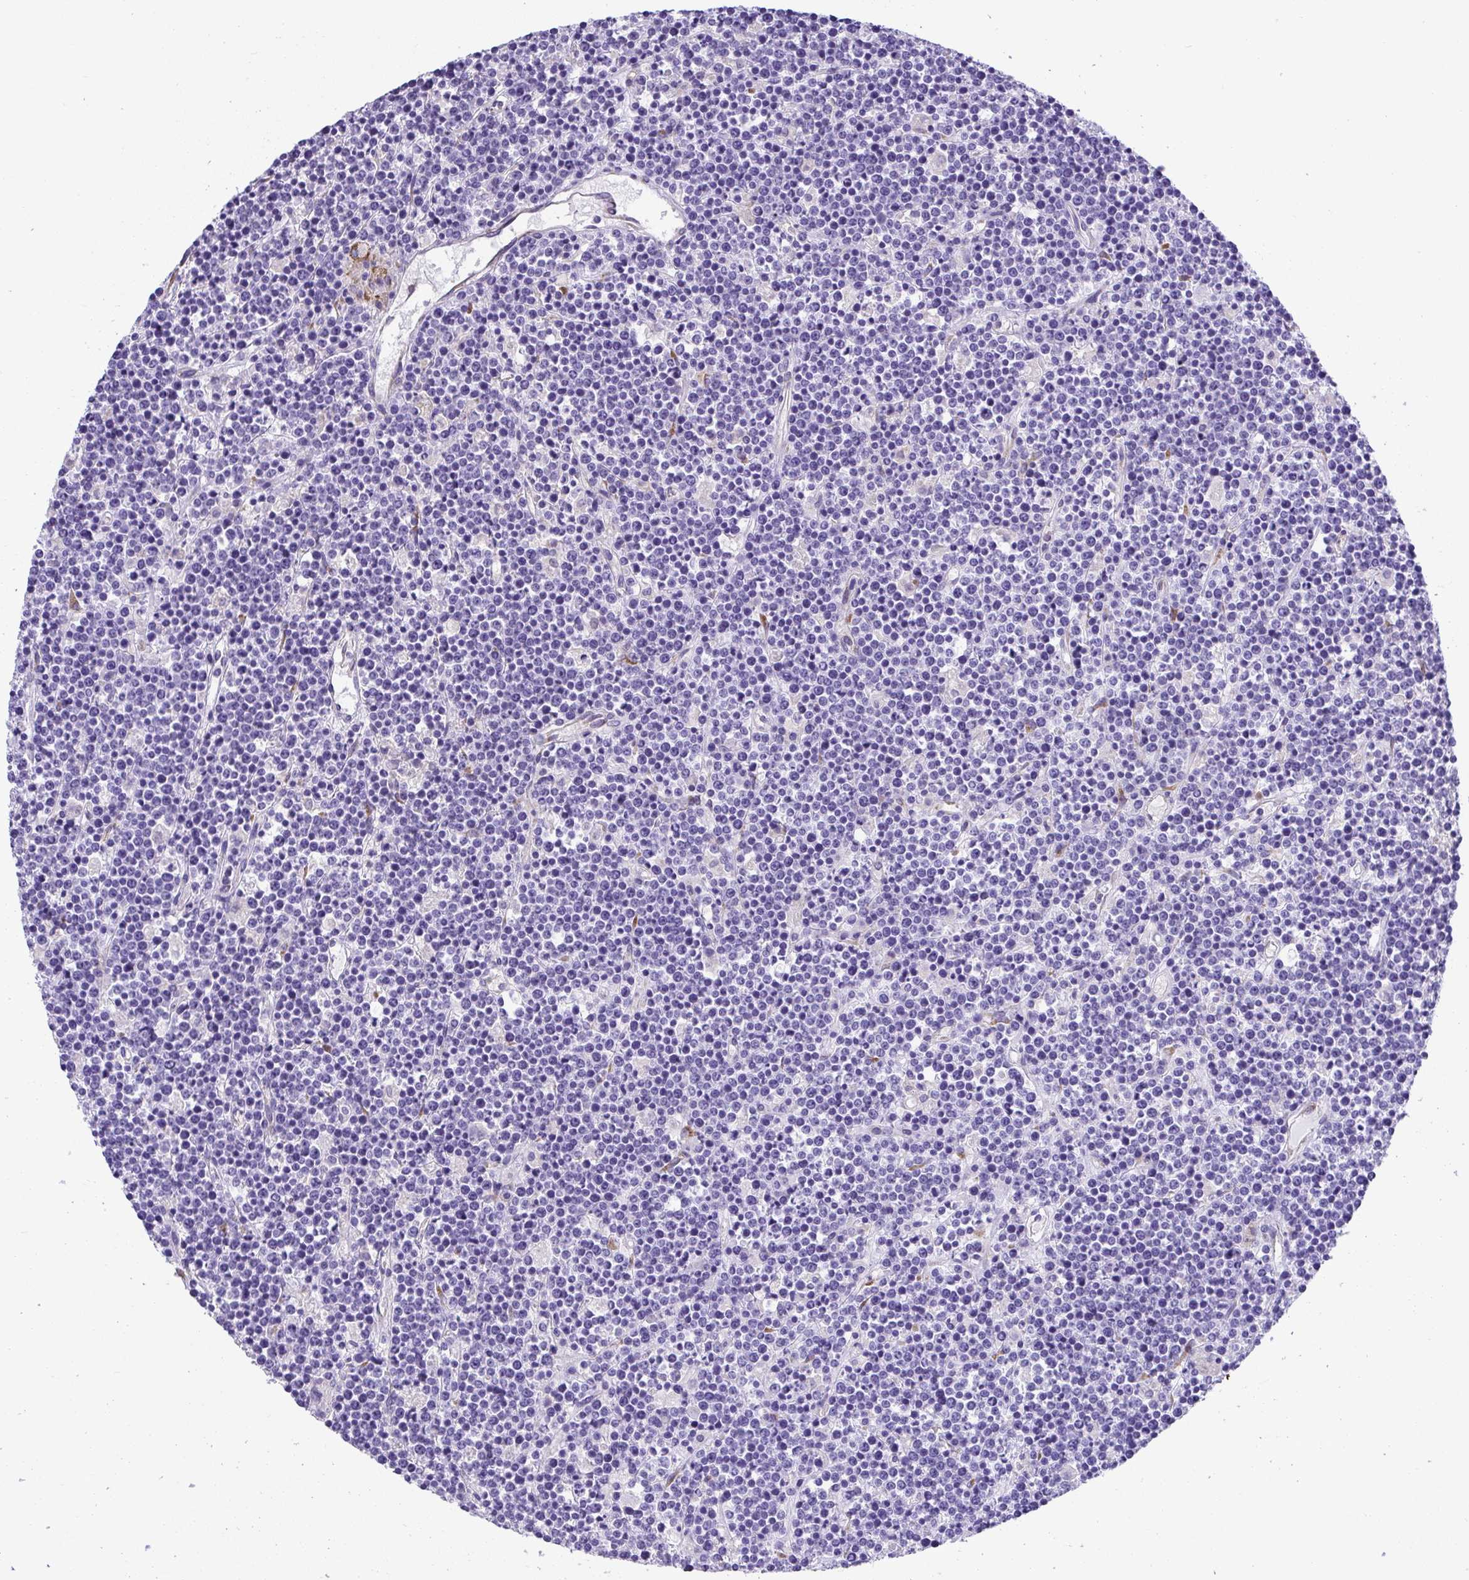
{"staining": {"intensity": "negative", "quantity": "none", "location": "none"}, "tissue": "lymphoma", "cell_type": "Tumor cells", "image_type": "cancer", "snomed": [{"axis": "morphology", "description": "Malignant lymphoma, non-Hodgkin's type, High grade"}, {"axis": "topography", "description": "Ovary"}], "caption": "Lymphoma was stained to show a protein in brown. There is no significant staining in tumor cells.", "gene": "ADRA2C", "patient": {"sex": "female", "age": 56}}